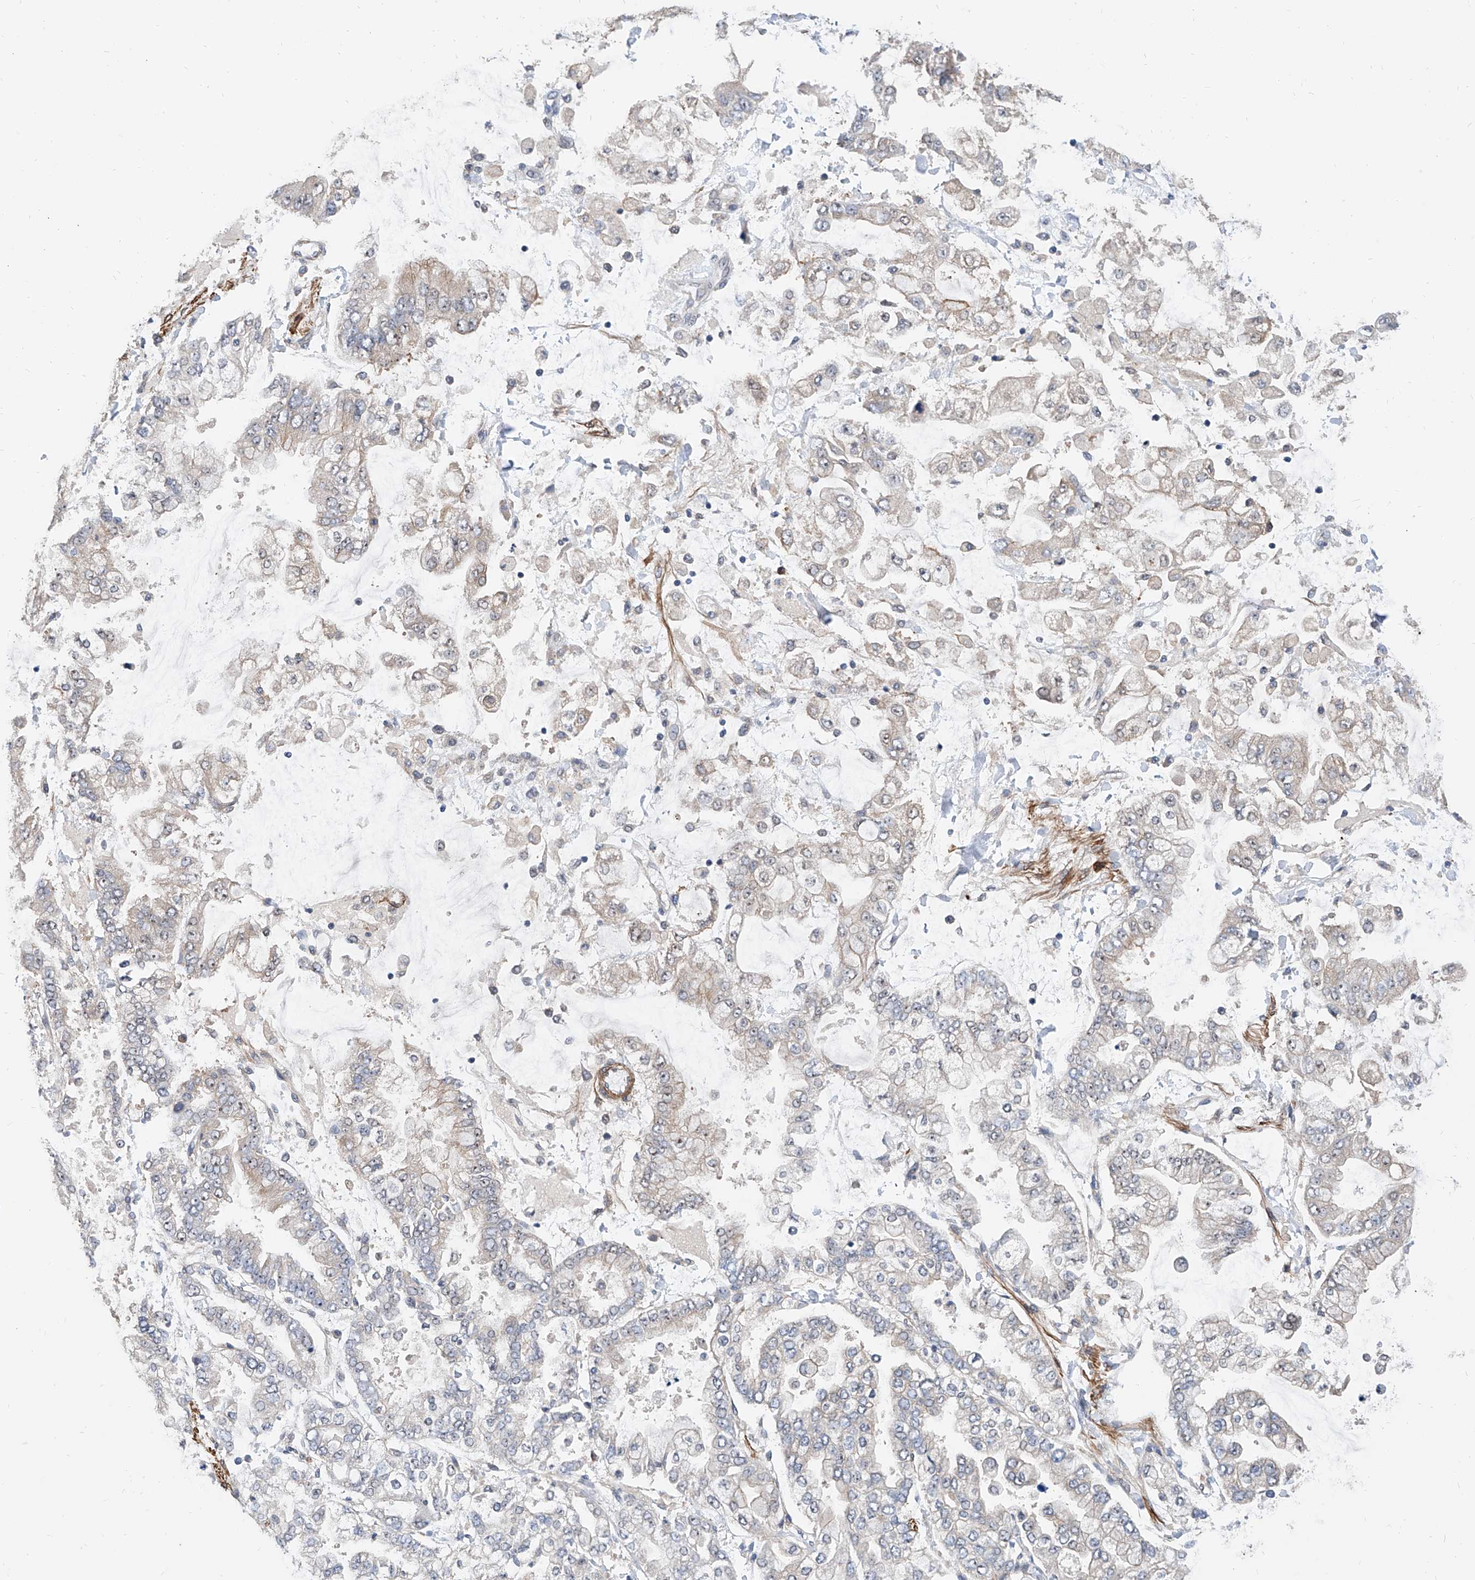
{"staining": {"intensity": "negative", "quantity": "none", "location": "none"}, "tissue": "stomach cancer", "cell_type": "Tumor cells", "image_type": "cancer", "snomed": [{"axis": "morphology", "description": "Normal tissue, NOS"}, {"axis": "morphology", "description": "Adenocarcinoma, NOS"}, {"axis": "topography", "description": "Stomach, upper"}, {"axis": "topography", "description": "Stomach"}], "caption": "DAB immunohistochemical staining of stomach cancer shows no significant positivity in tumor cells.", "gene": "MAGEE2", "patient": {"sex": "male", "age": 76}}